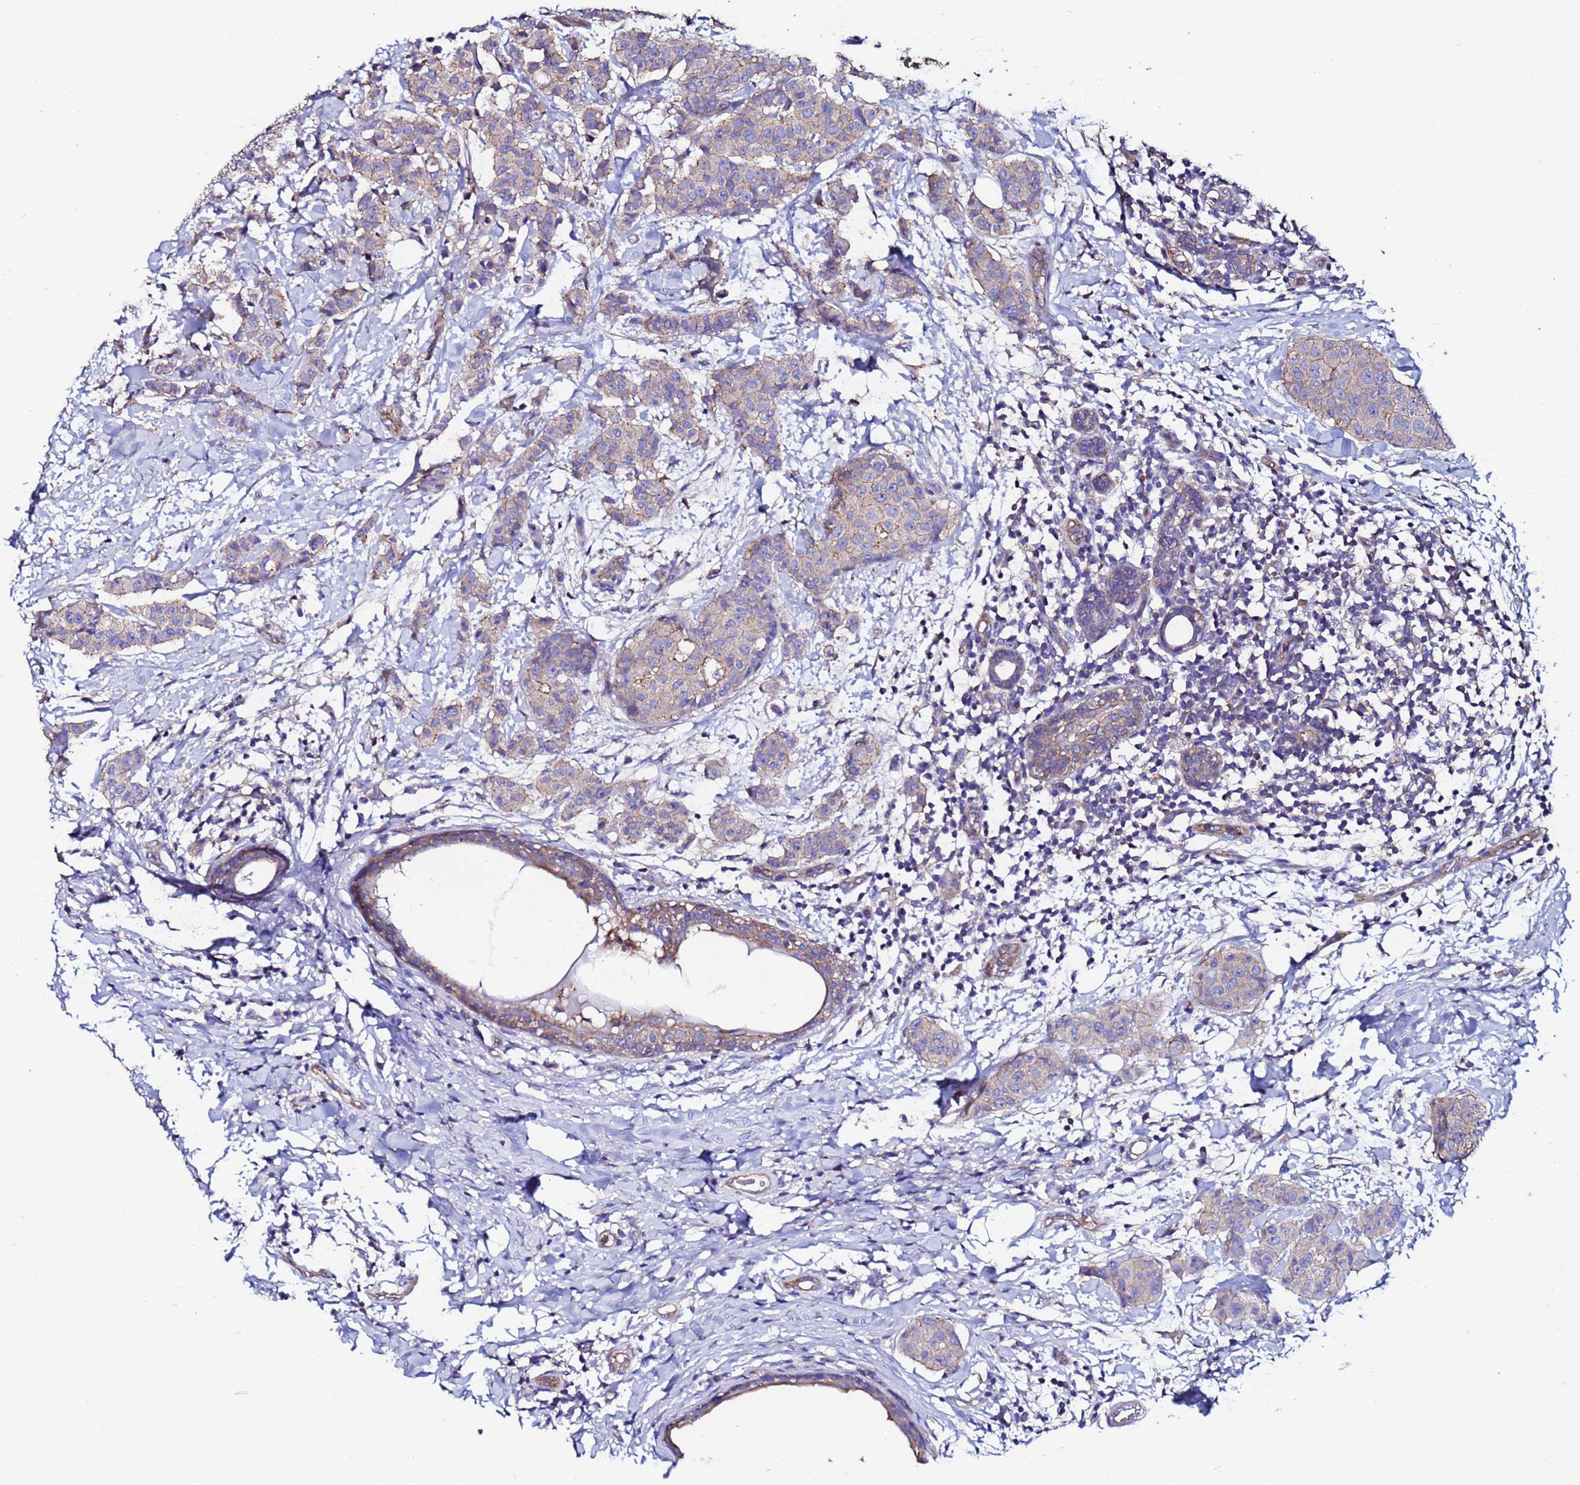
{"staining": {"intensity": "weak", "quantity": "<25%", "location": "cytoplasmic/membranous"}, "tissue": "breast cancer", "cell_type": "Tumor cells", "image_type": "cancer", "snomed": [{"axis": "morphology", "description": "Duct carcinoma"}, {"axis": "topography", "description": "Breast"}], "caption": "Tumor cells are negative for protein expression in human breast cancer.", "gene": "POTEE", "patient": {"sex": "female", "age": 40}}